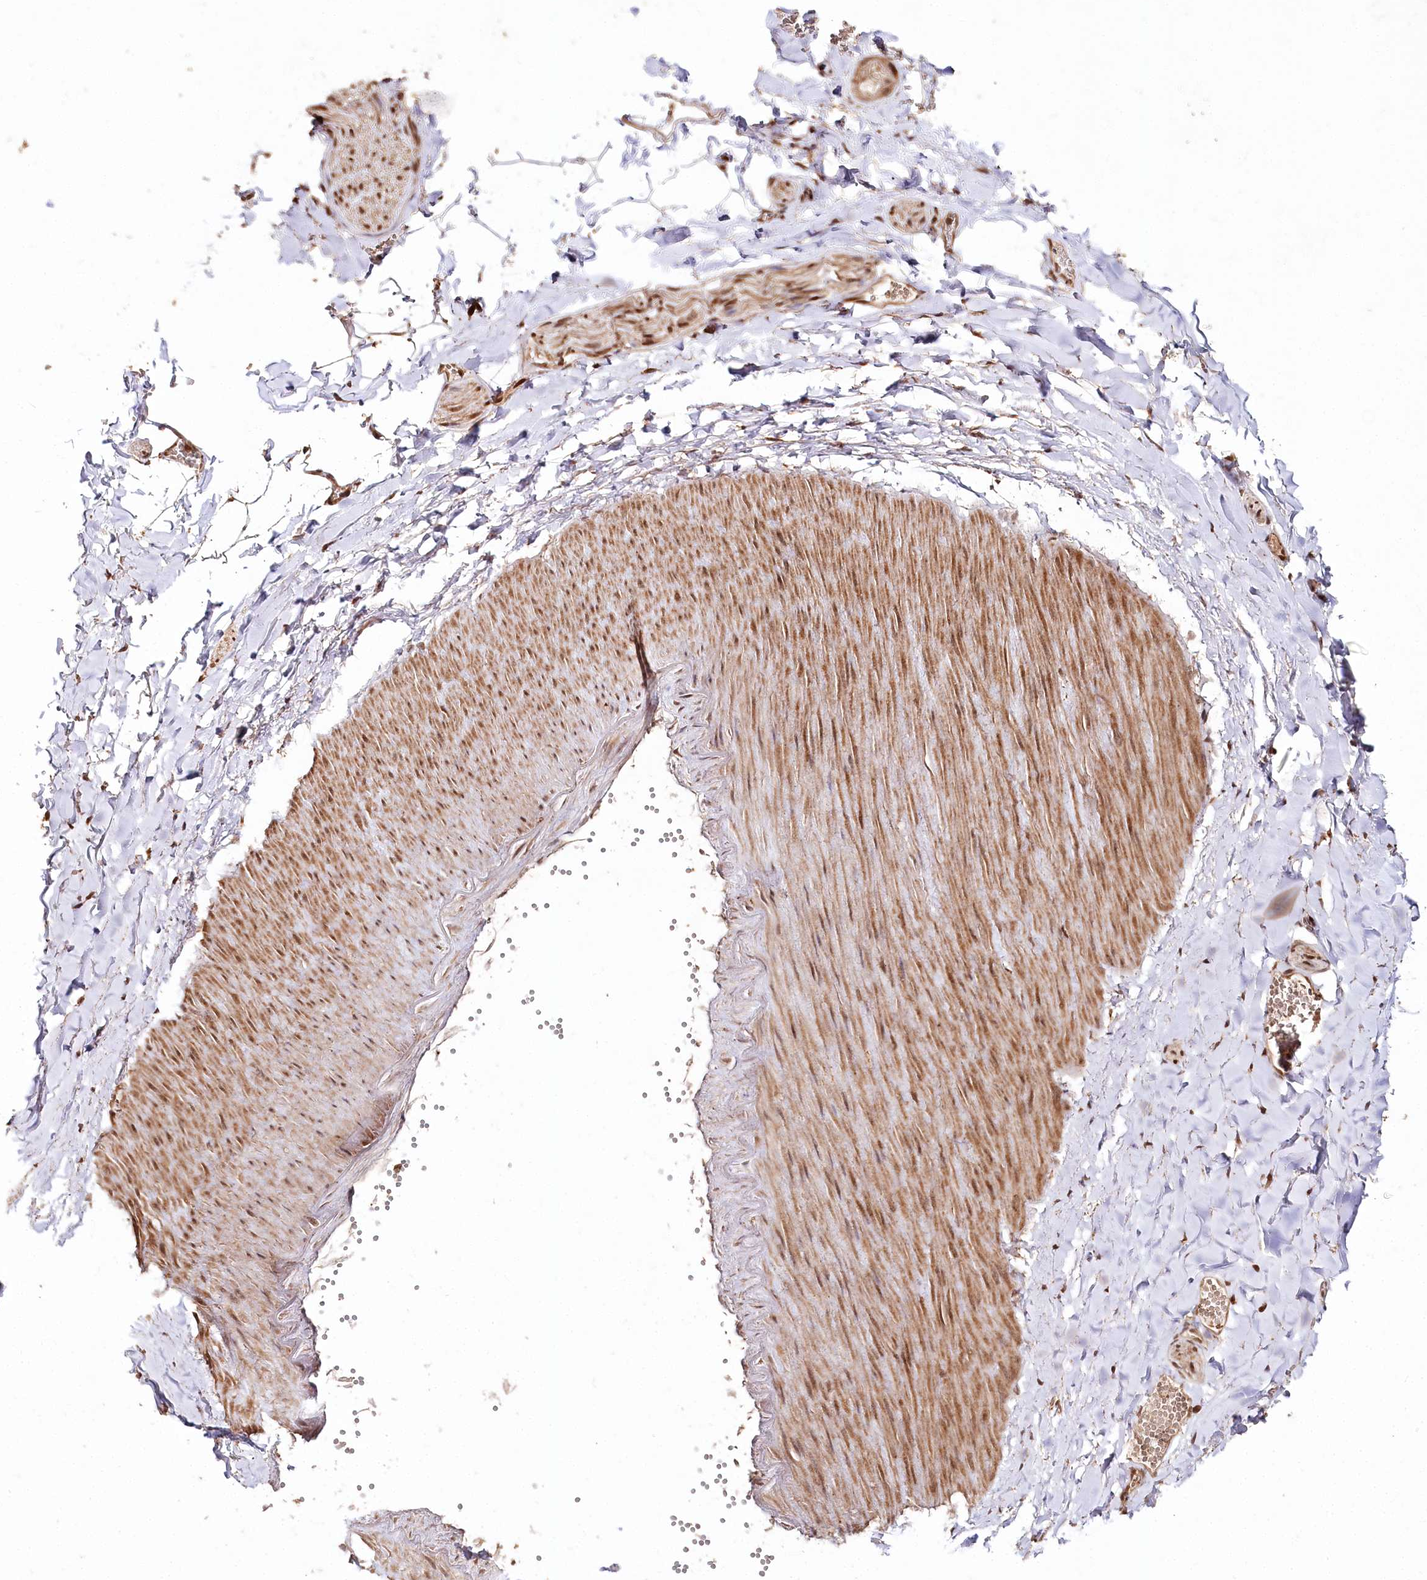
{"staining": {"intensity": "negative", "quantity": "none", "location": "none"}, "tissue": "adipose tissue", "cell_type": "Adipocytes", "image_type": "normal", "snomed": [{"axis": "morphology", "description": "Normal tissue, NOS"}, {"axis": "topography", "description": "Gallbladder"}, {"axis": "topography", "description": "Peripheral nerve tissue"}], "caption": "High power microscopy micrograph of an immunohistochemistry histopathology image of normal adipose tissue, revealing no significant positivity in adipocytes. (DAB (3,3'-diaminobenzidine) IHC, high magnification).", "gene": "ULK2", "patient": {"sex": "male", "age": 38}}